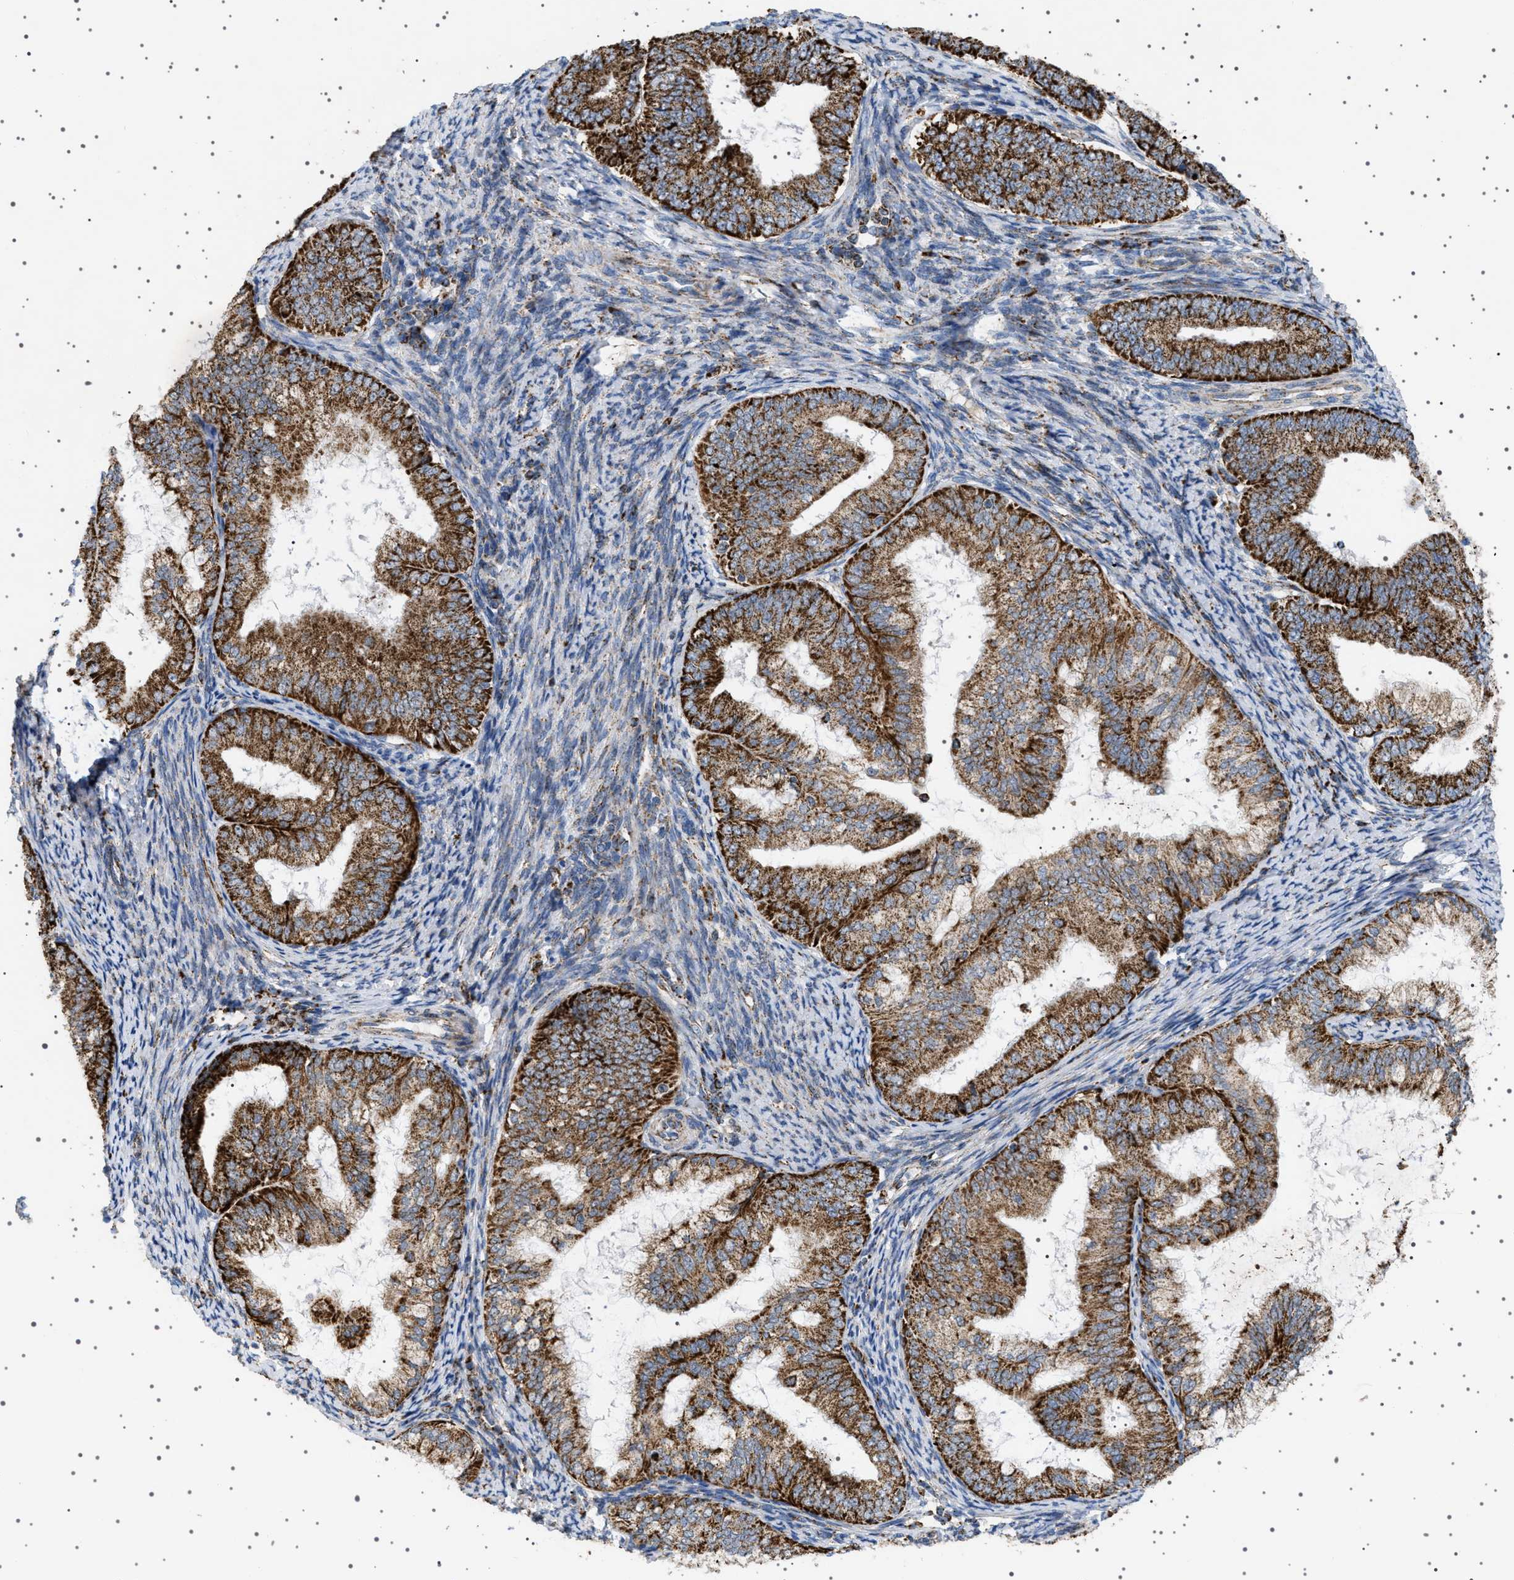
{"staining": {"intensity": "strong", "quantity": ">75%", "location": "cytoplasmic/membranous"}, "tissue": "endometrial cancer", "cell_type": "Tumor cells", "image_type": "cancer", "snomed": [{"axis": "morphology", "description": "Adenocarcinoma, NOS"}, {"axis": "topography", "description": "Endometrium"}], "caption": "Protein expression analysis of human adenocarcinoma (endometrial) reveals strong cytoplasmic/membranous positivity in approximately >75% of tumor cells.", "gene": "UBXN8", "patient": {"sex": "female", "age": 63}}